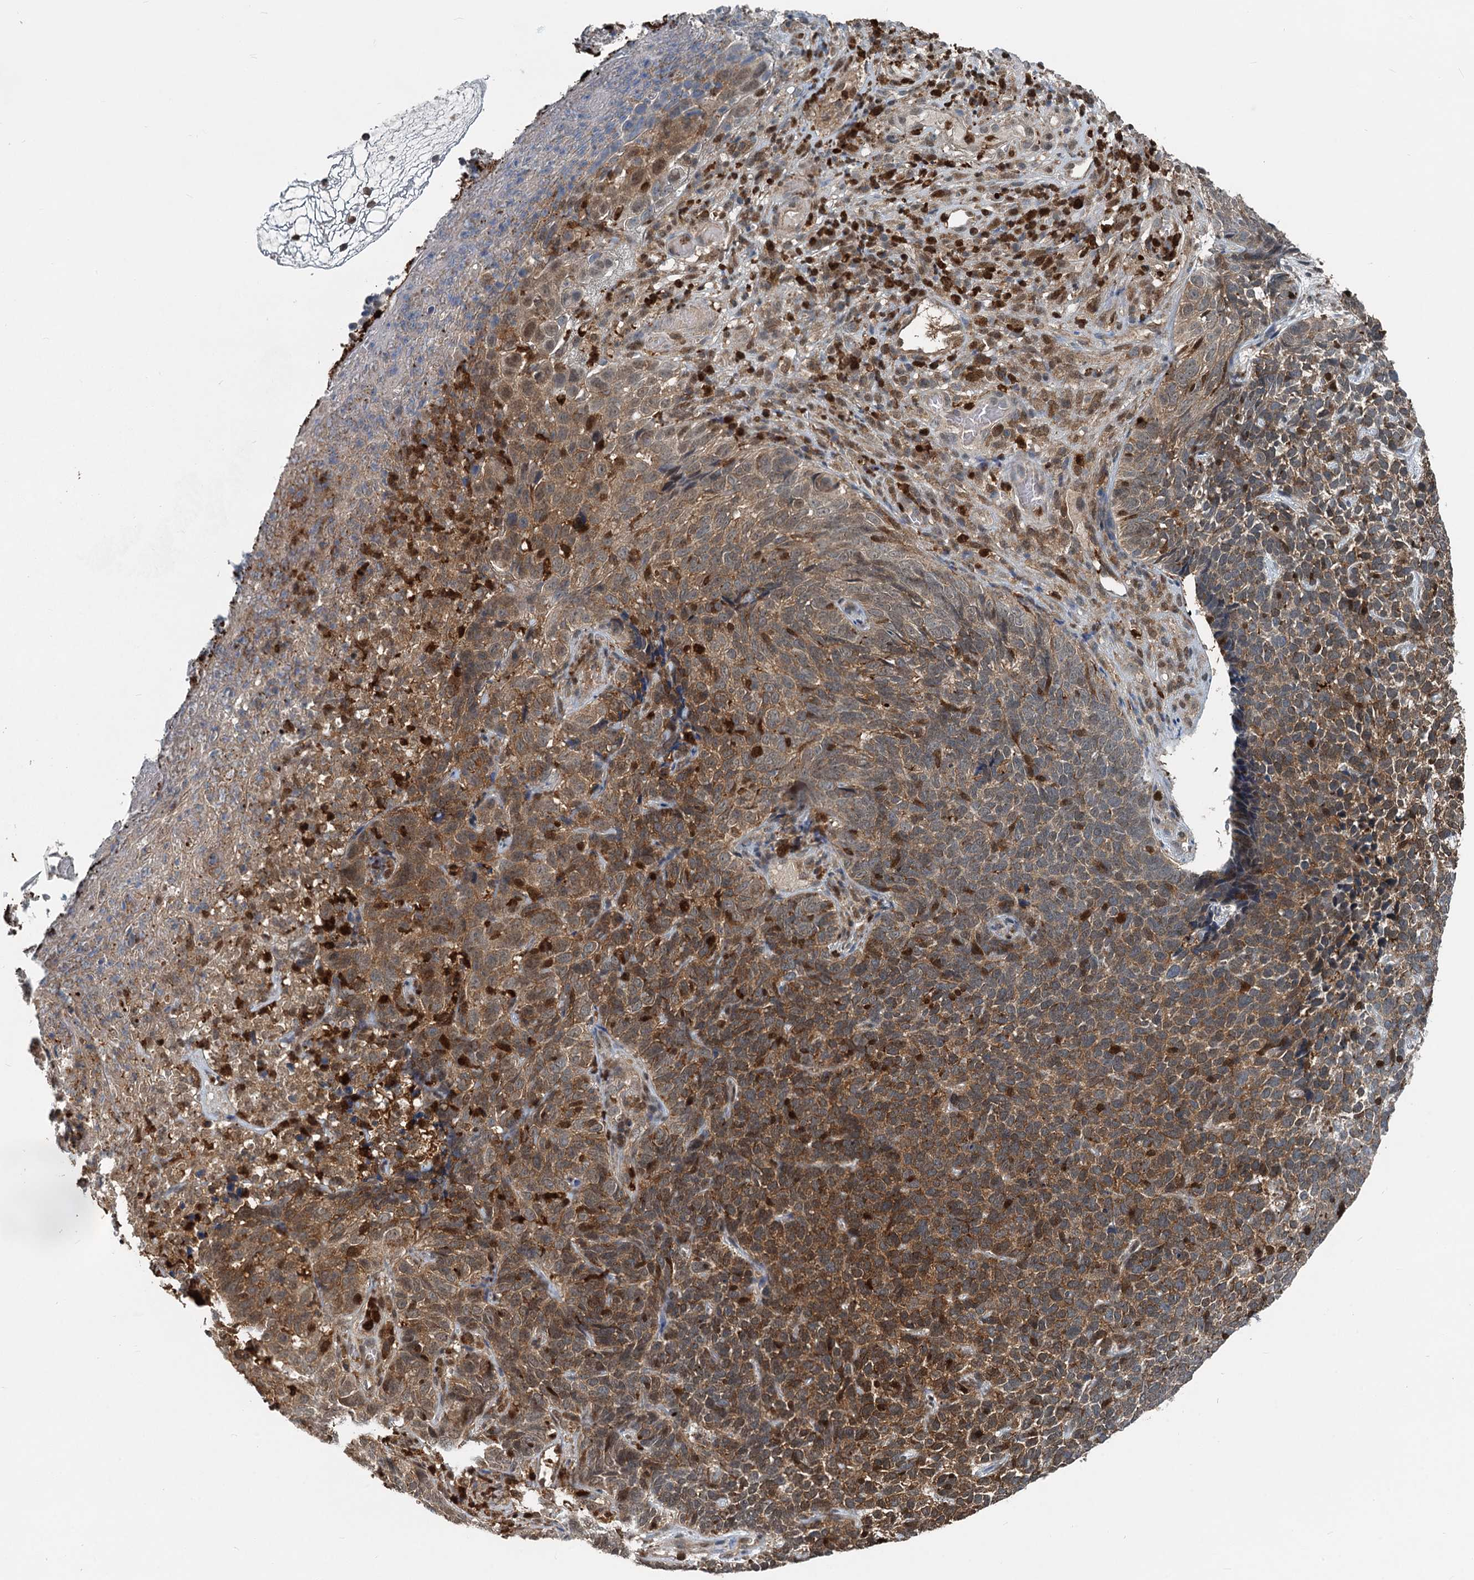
{"staining": {"intensity": "moderate", "quantity": ">75%", "location": "cytoplasmic/membranous"}, "tissue": "skin cancer", "cell_type": "Tumor cells", "image_type": "cancer", "snomed": [{"axis": "morphology", "description": "Basal cell carcinoma"}, {"axis": "topography", "description": "Skin"}], "caption": "Immunohistochemical staining of skin basal cell carcinoma demonstrates medium levels of moderate cytoplasmic/membranous staining in about >75% of tumor cells.", "gene": "GPI", "patient": {"sex": "female", "age": 84}}